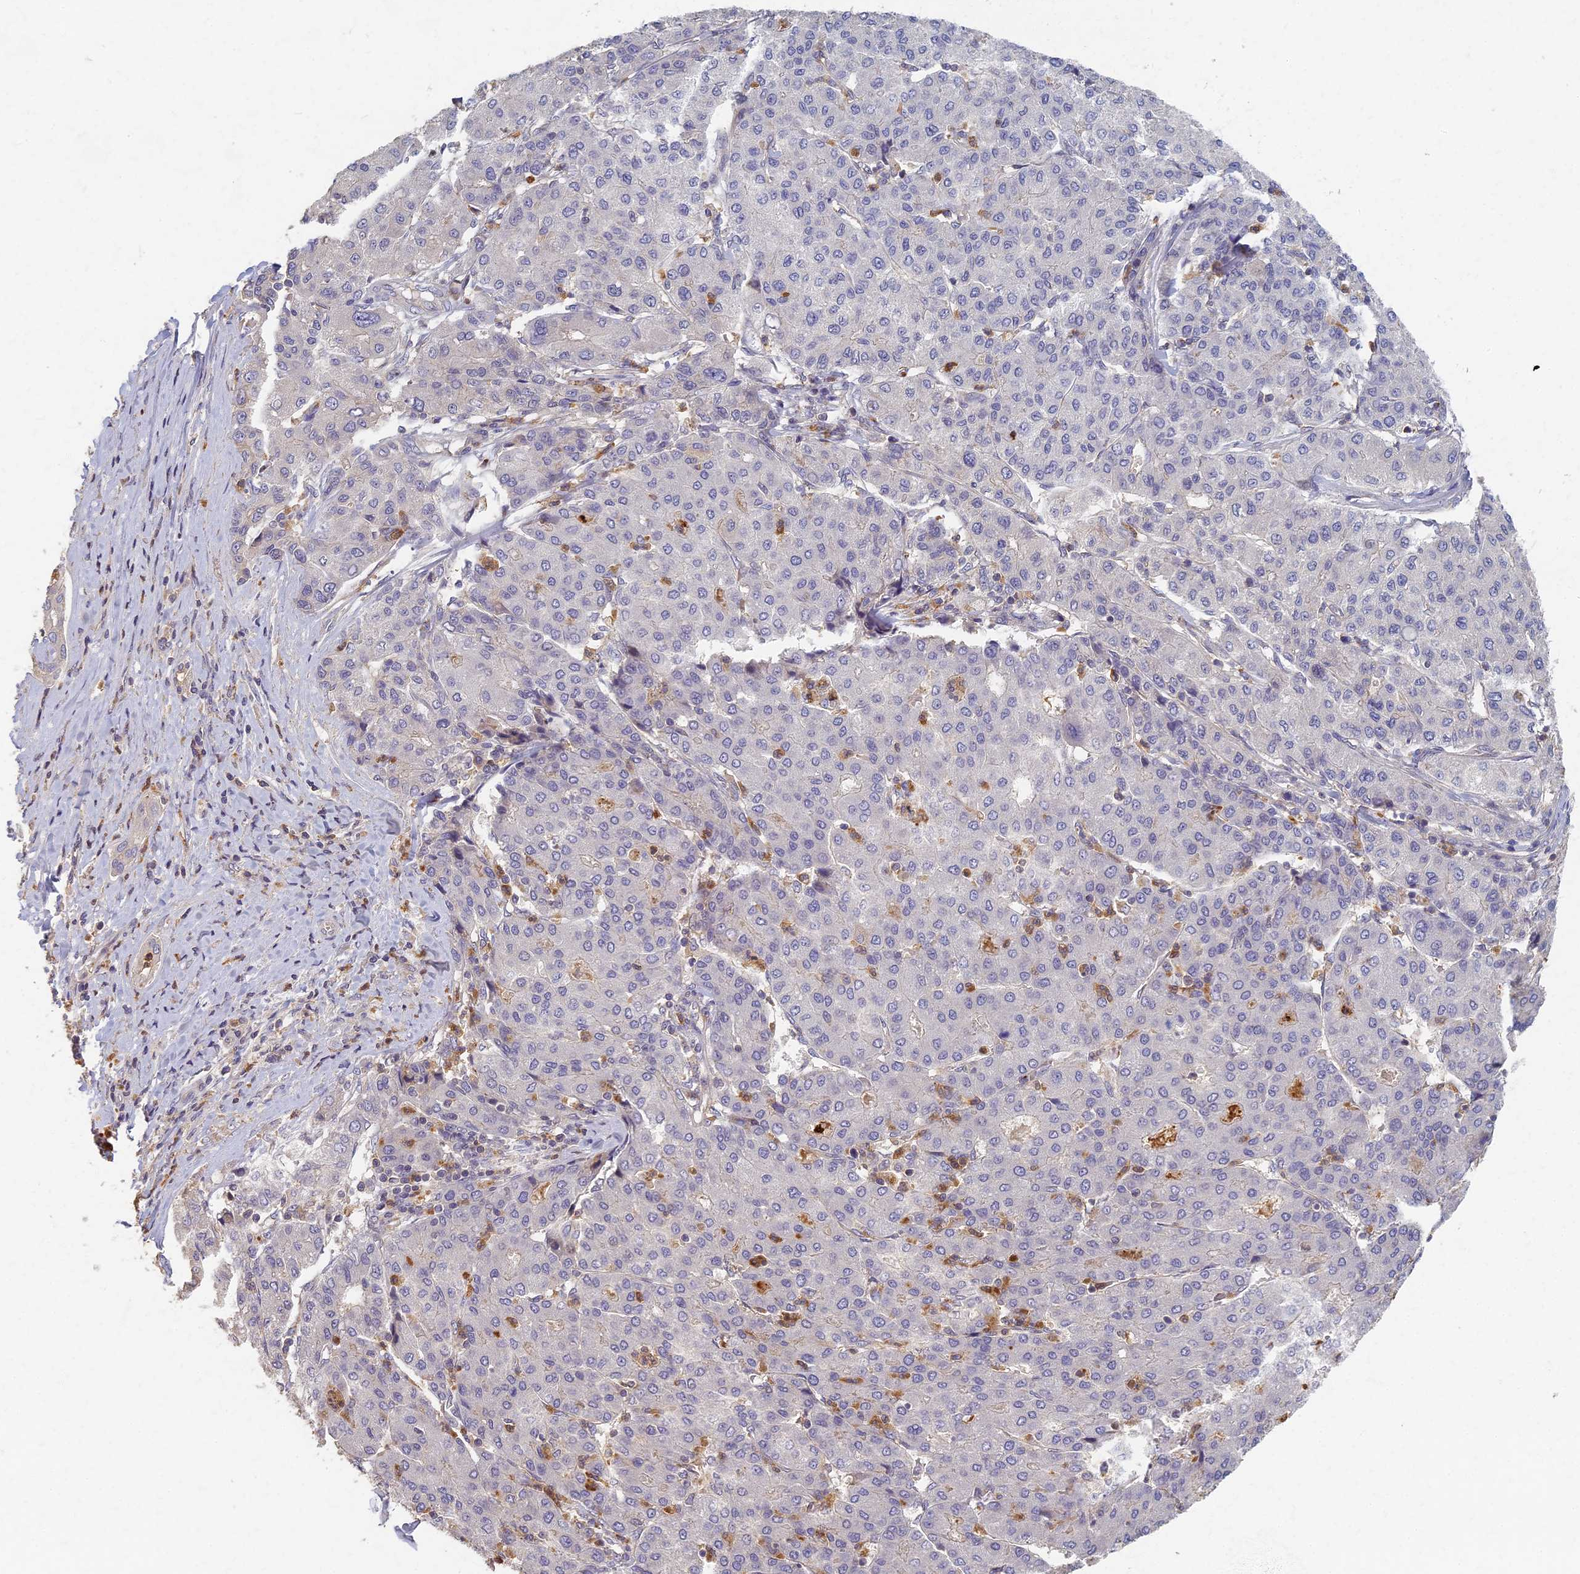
{"staining": {"intensity": "negative", "quantity": "none", "location": "none"}, "tissue": "liver cancer", "cell_type": "Tumor cells", "image_type": "cancer", "snomed": [{"axis": "morphology", "description": "Carcinoma, Hepatocellular, NOS"}, {"axis": "topography", "description": "Liver"}], "caption": "Photomicrograph shows no significant protein positivity in tumor cells of liver cancer.", "gene": "AP4E1", "patient": {"sex": "male", "age": 65}}